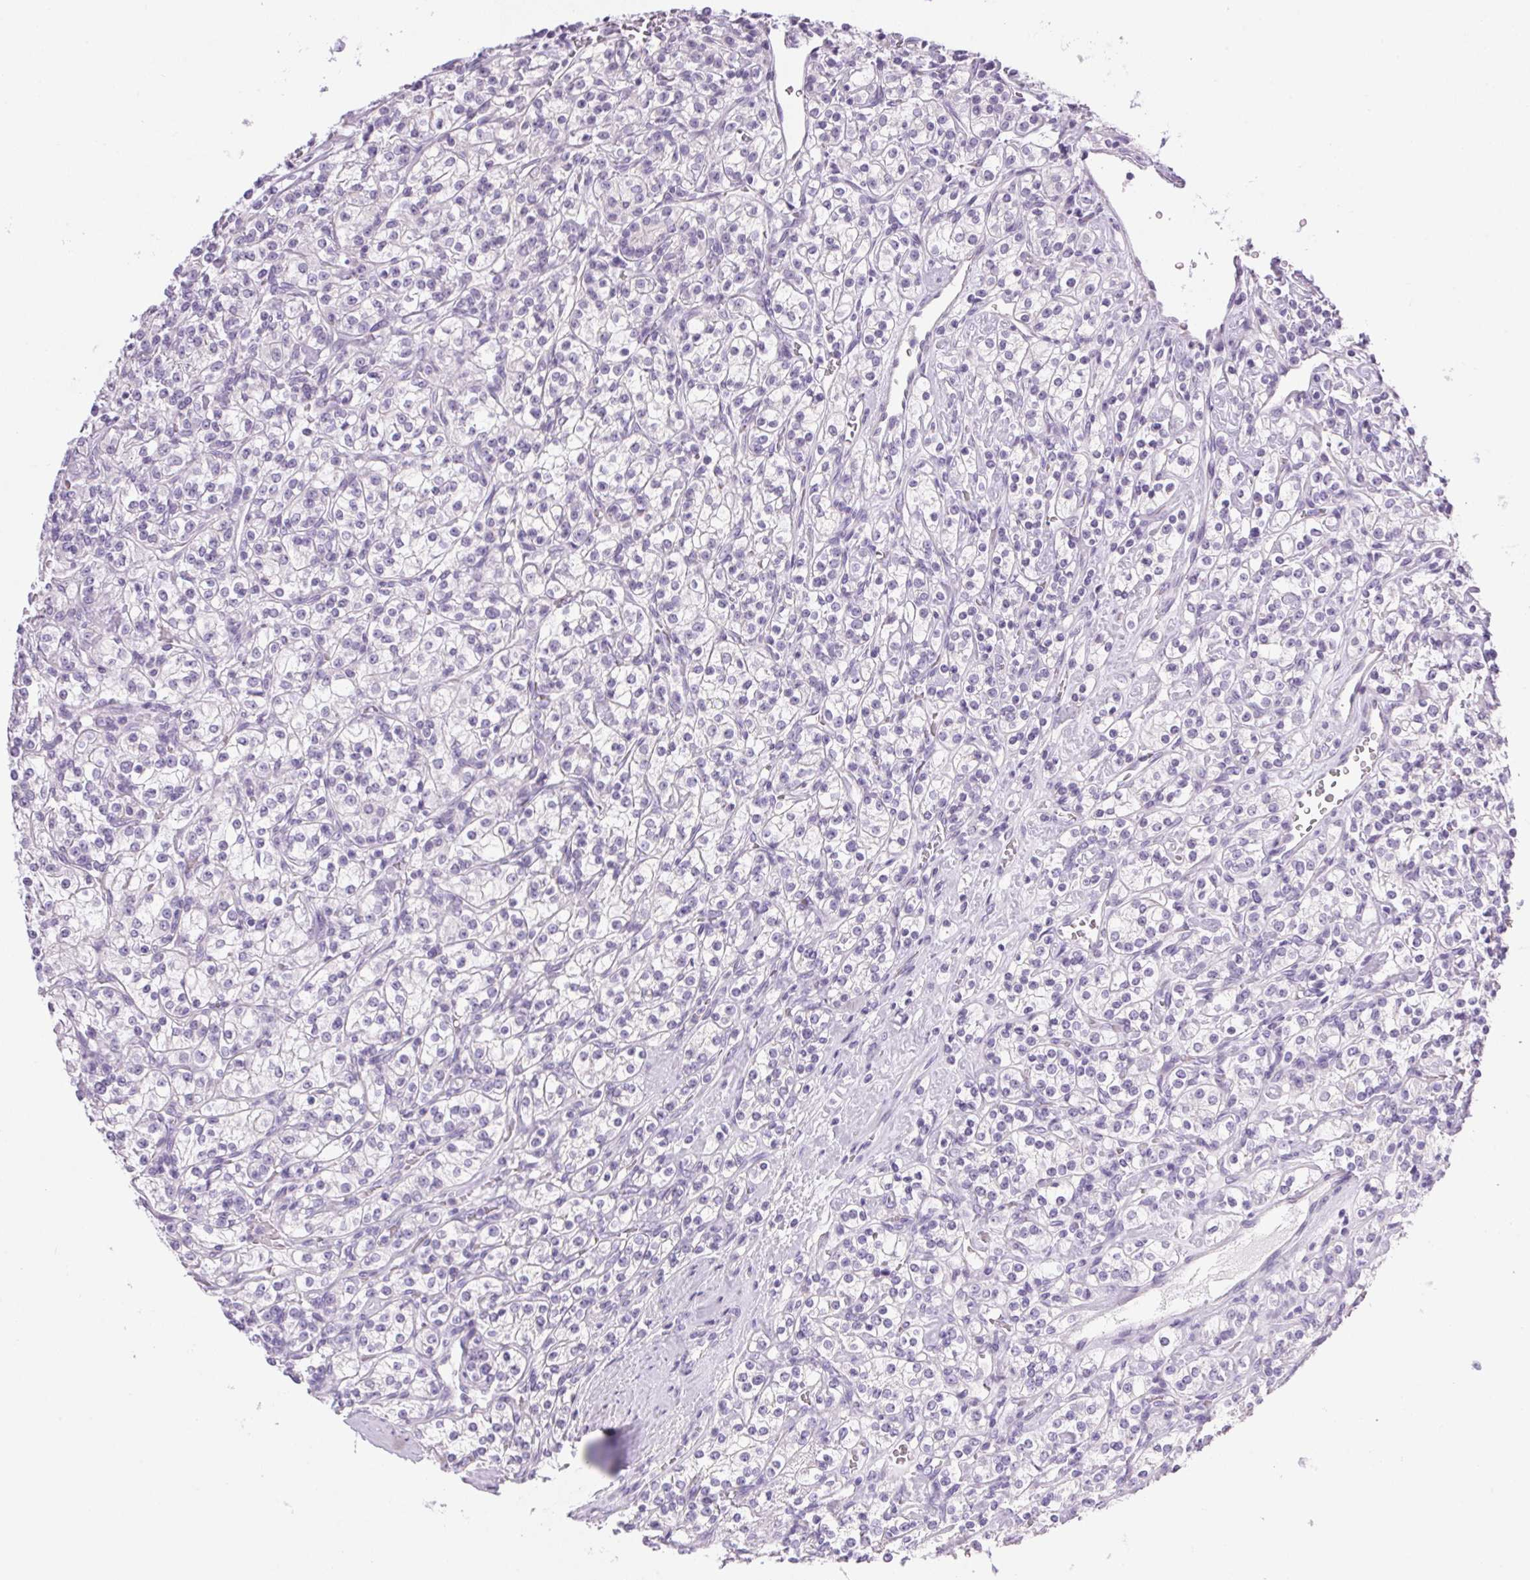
{"staining": {"intensity": "negative", "quantity": "none", "location": "none"}, "tissue": "renal cancer", "cell_type": "Tumor cells", "image_type": "cancer", "snomed": [{"axis": "morphology", "description": "Adenocarcinoma, NOS"}, {"axis": "topography", "description": "Kidney"}], "caption": "This is an IHC micrograph of renal cancer. There is no positivity in tumor cells.", "gene": "ATP6V0A4", "patient": {"sex": "male", "age": 77}}